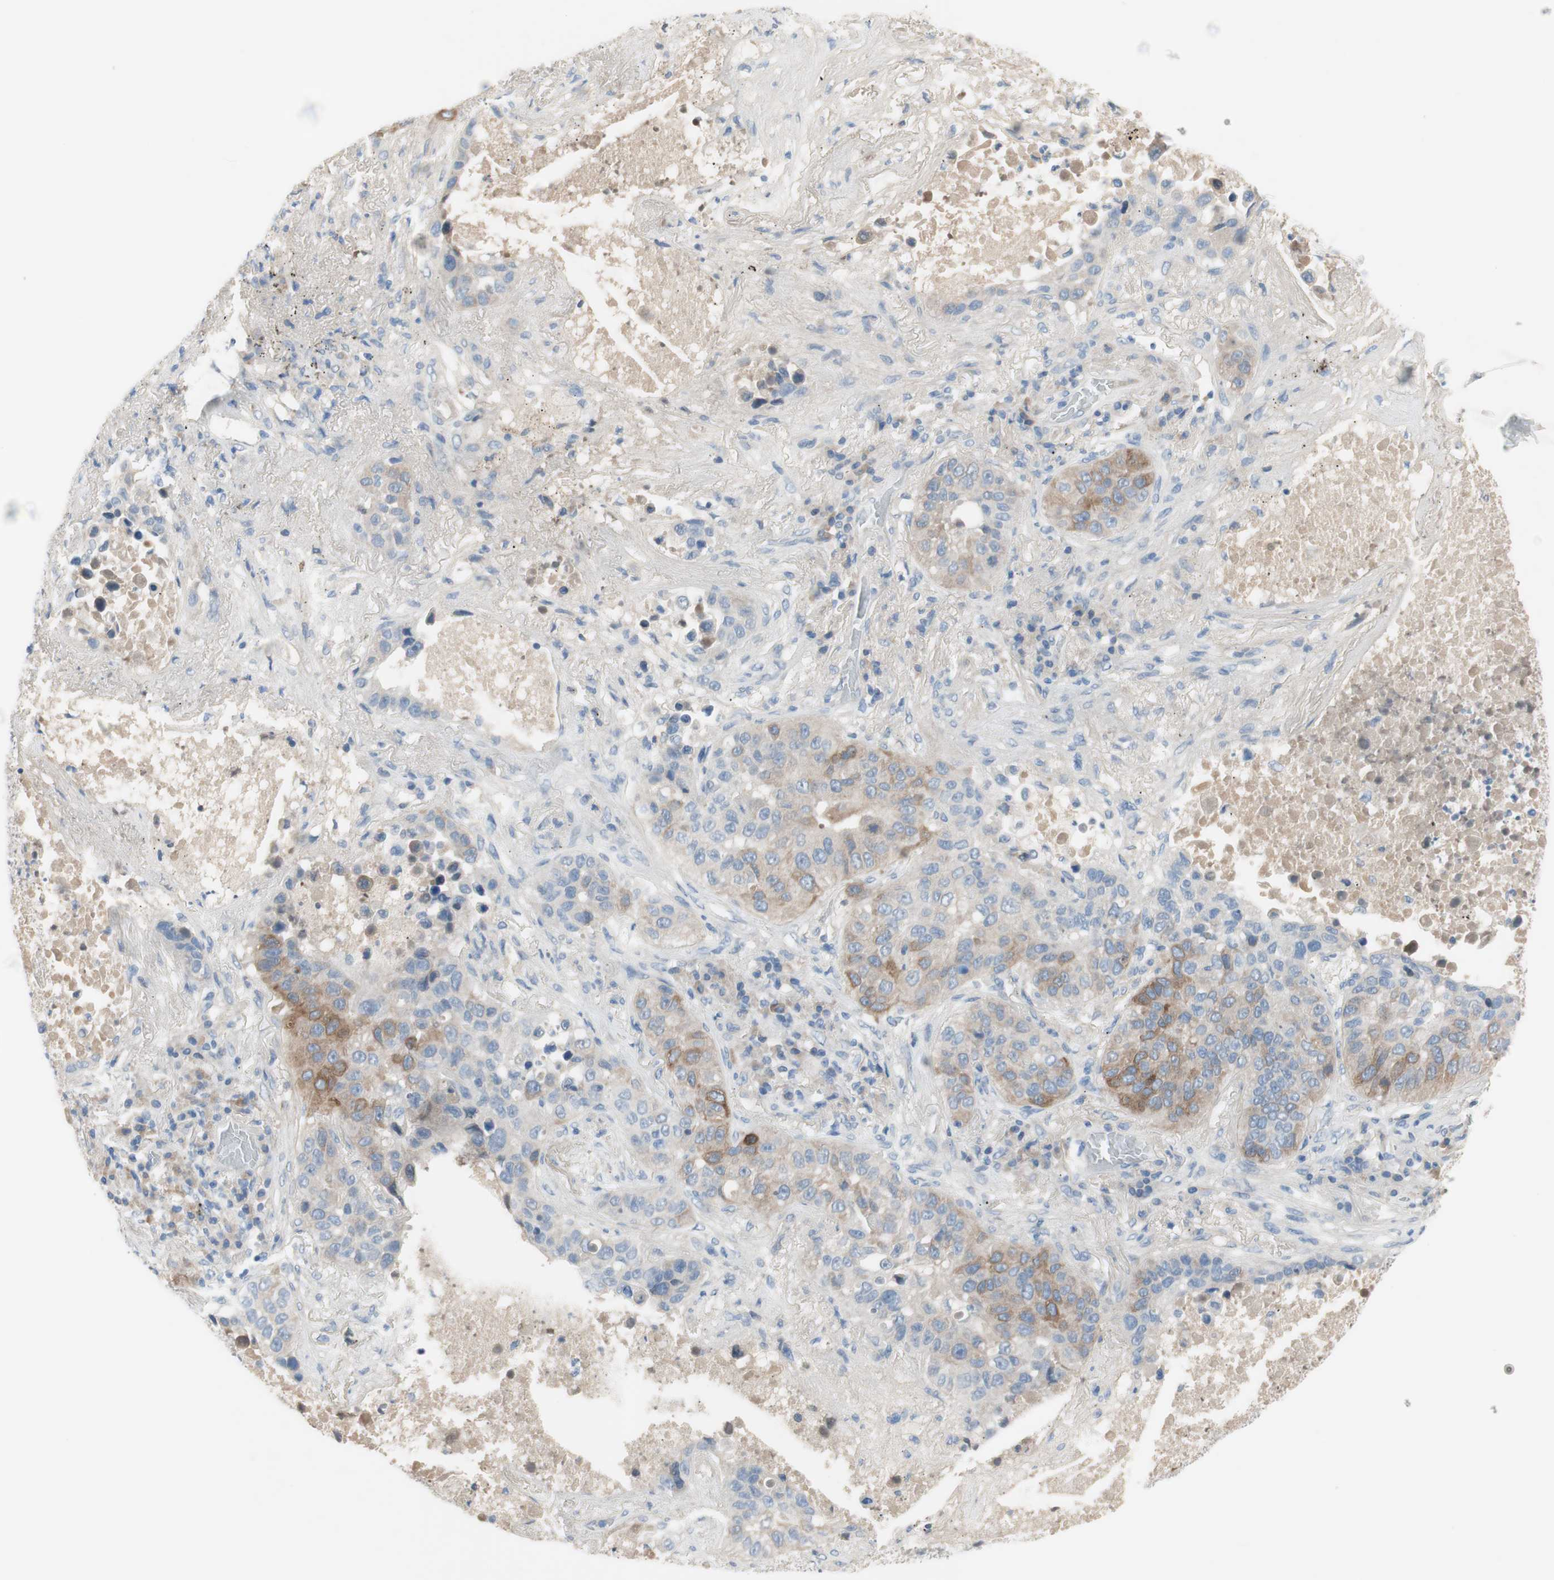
{"staining": {"intensity": "moderate", "quantity": "<25%", "location": "cytoplasmic/membranous"}, "tissue": "lung cancer", "cell_type": "Tumor cells", "image_type": "cancer", "snomed": [{"axis": "morphology", "description": "Squamous cell carcinoma, NOS"}, {"axis": "topography", "description": "Lung"}], "caption": "Protein expression analysis of lung cancer (squamous cell carcinoma) demonstrates moderate cytoplasmic/membranous staining in about <25% of tumor cells.", "gene": "FDFT1", "patient": {"sex": "male", "age": 57}}